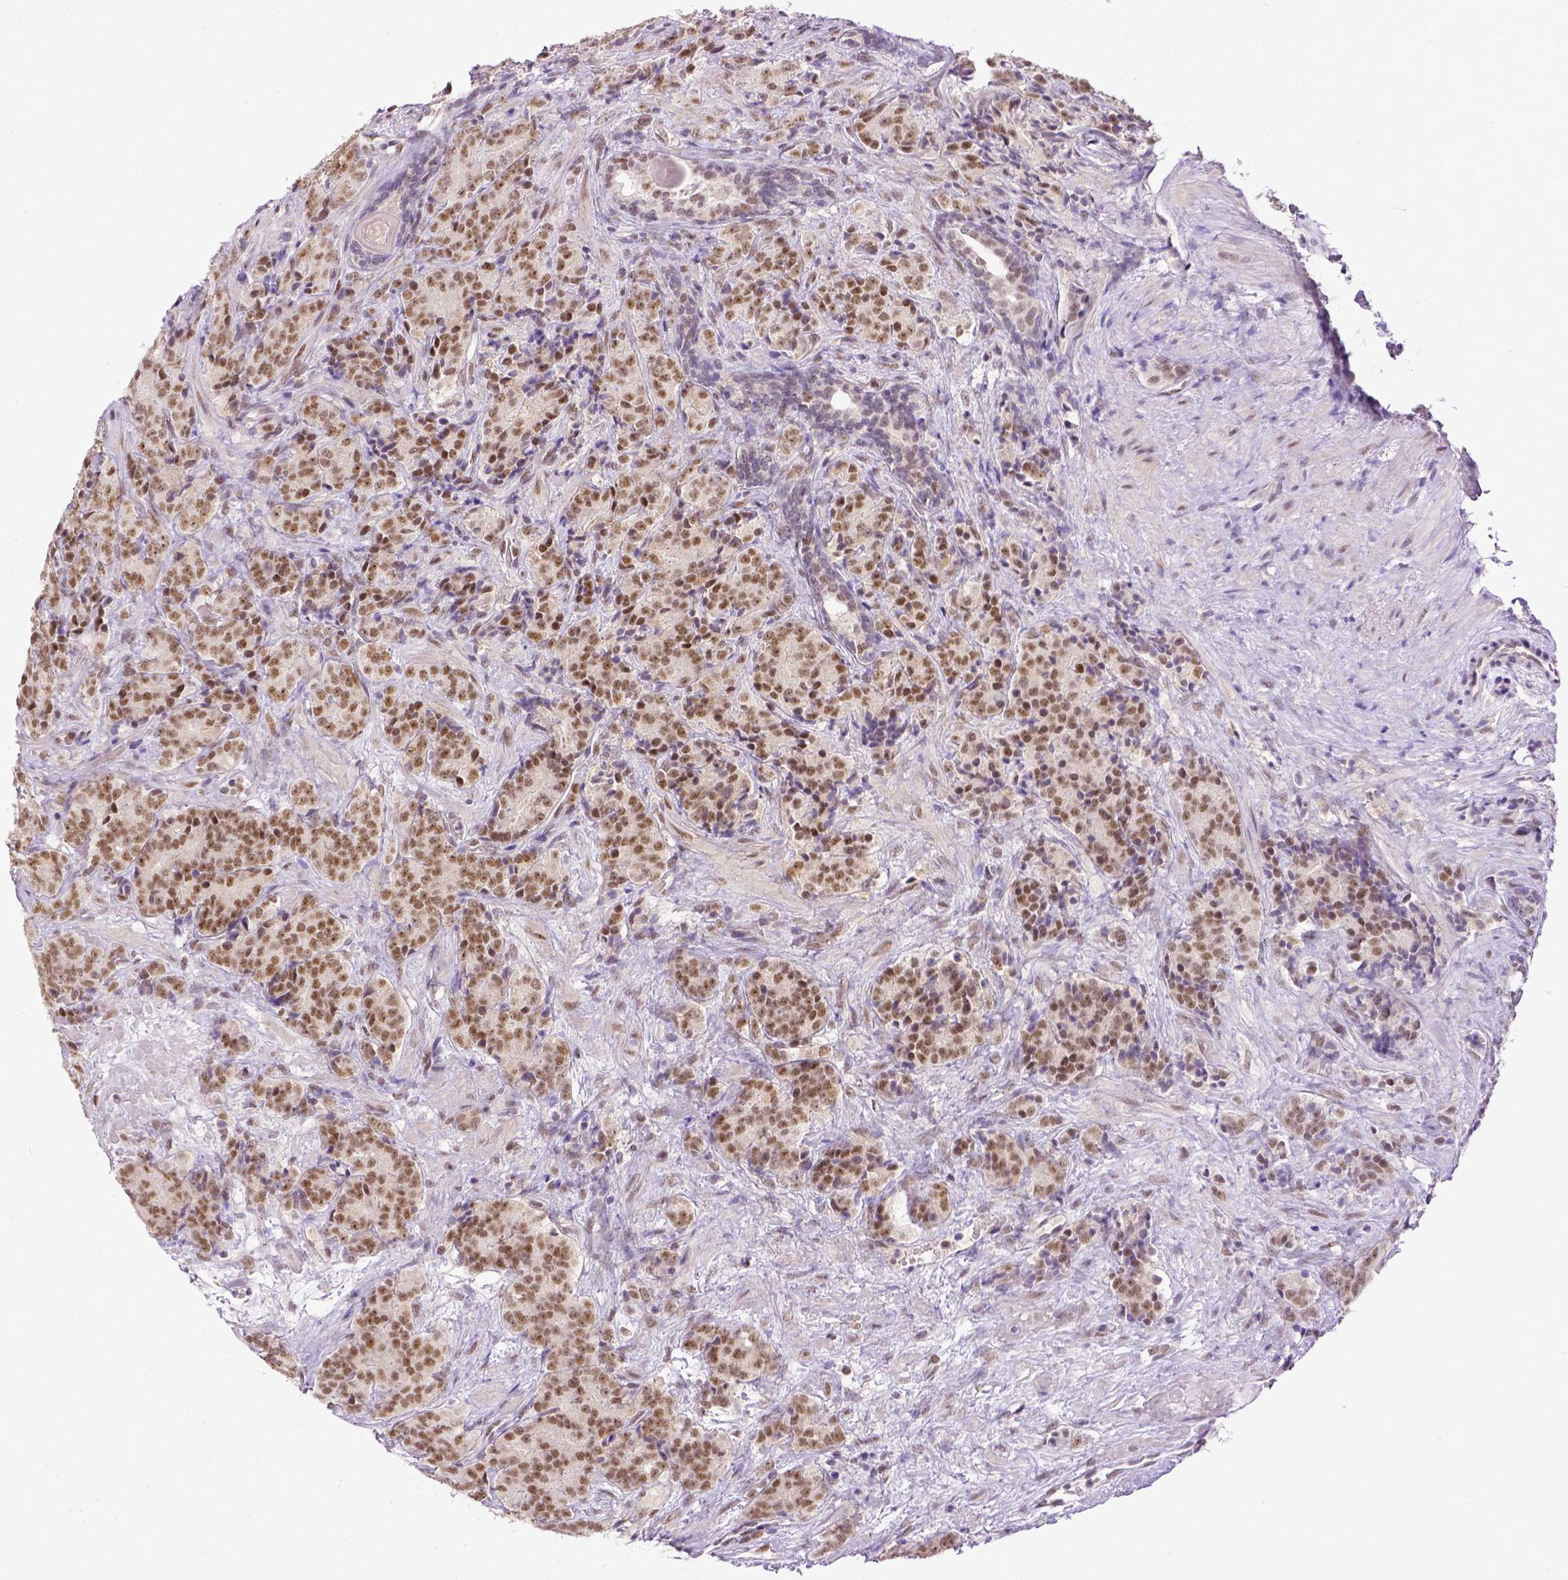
{"staining": {"intensity": "moderate", "quantity": ">75%", "location": "nuclear"}, "tissue": "prostate cancer", "cell_type": "Tumor cells", "image_type": "cancer", "snomed": [{"axis": "morphology", "description": "Adenocarcinoma, High grade"}, {"axis": "topography", "description": "Prostate"}], "caption": "The immunohistochemical stain labels moderate nuclear staining in tumor cells of prostate high-grade adenocarcinoma tissue.", "gene": "ERCC1", "patient": {"sex": "male", "age": 90}}